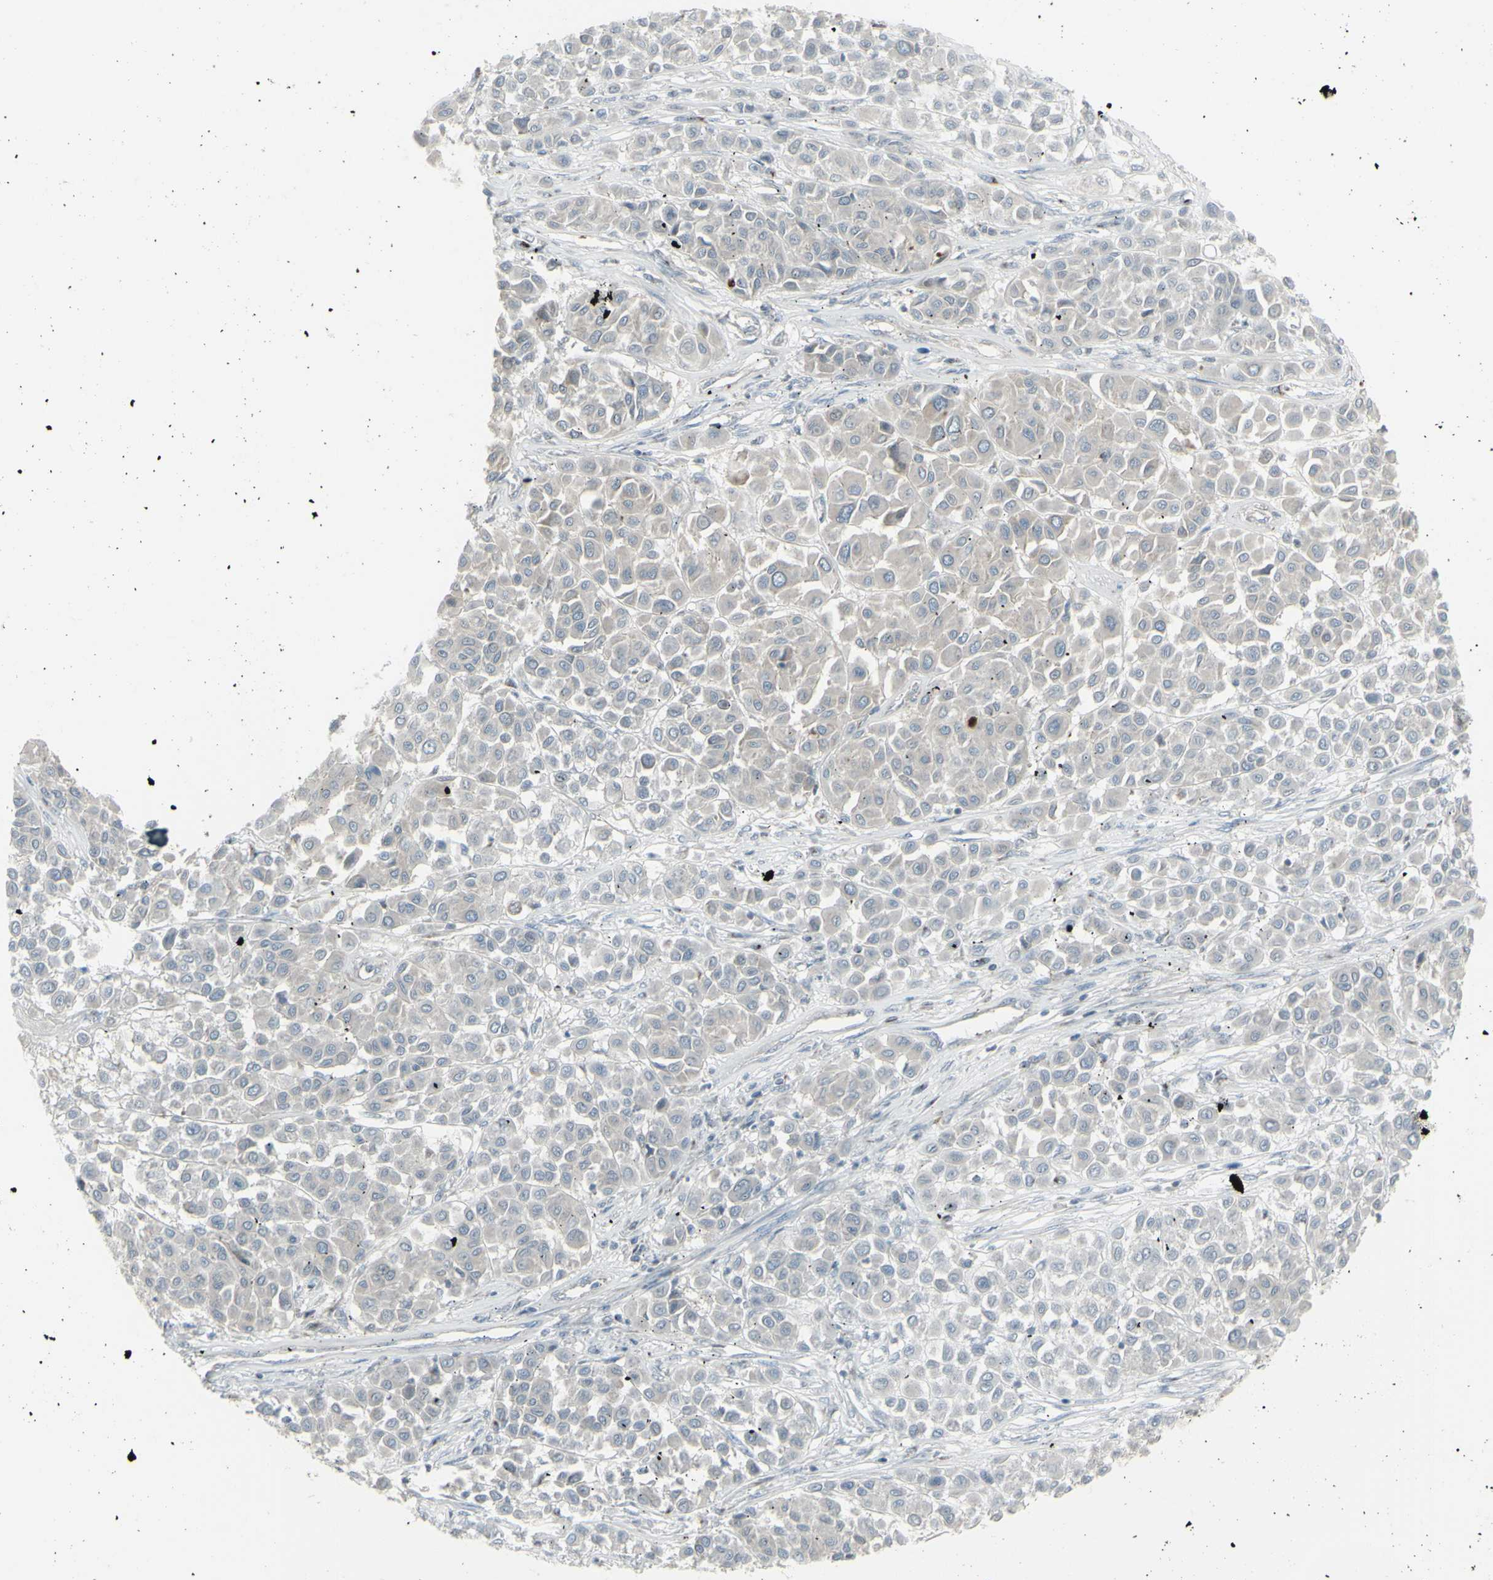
{"staining": {"intensity": "negative", "quantity": "none", "location": "none"}, "tissue": "melanoma", "cell_type": "Tumor cells", "image_type": "cancer", "snomed": [{"axis": "morphology", "description": "Malignant melanoma, Metastatic site"}, {"axis": "topography", "description": "Soft tissue"}], "caption": "IHC of human malignant melanoma (metastatic site) demonstrates no expression in tumor cells. Nuclei are stained in blue.", "gene": "GALNT6", "patient": {"sex": "male", "age": 41}}